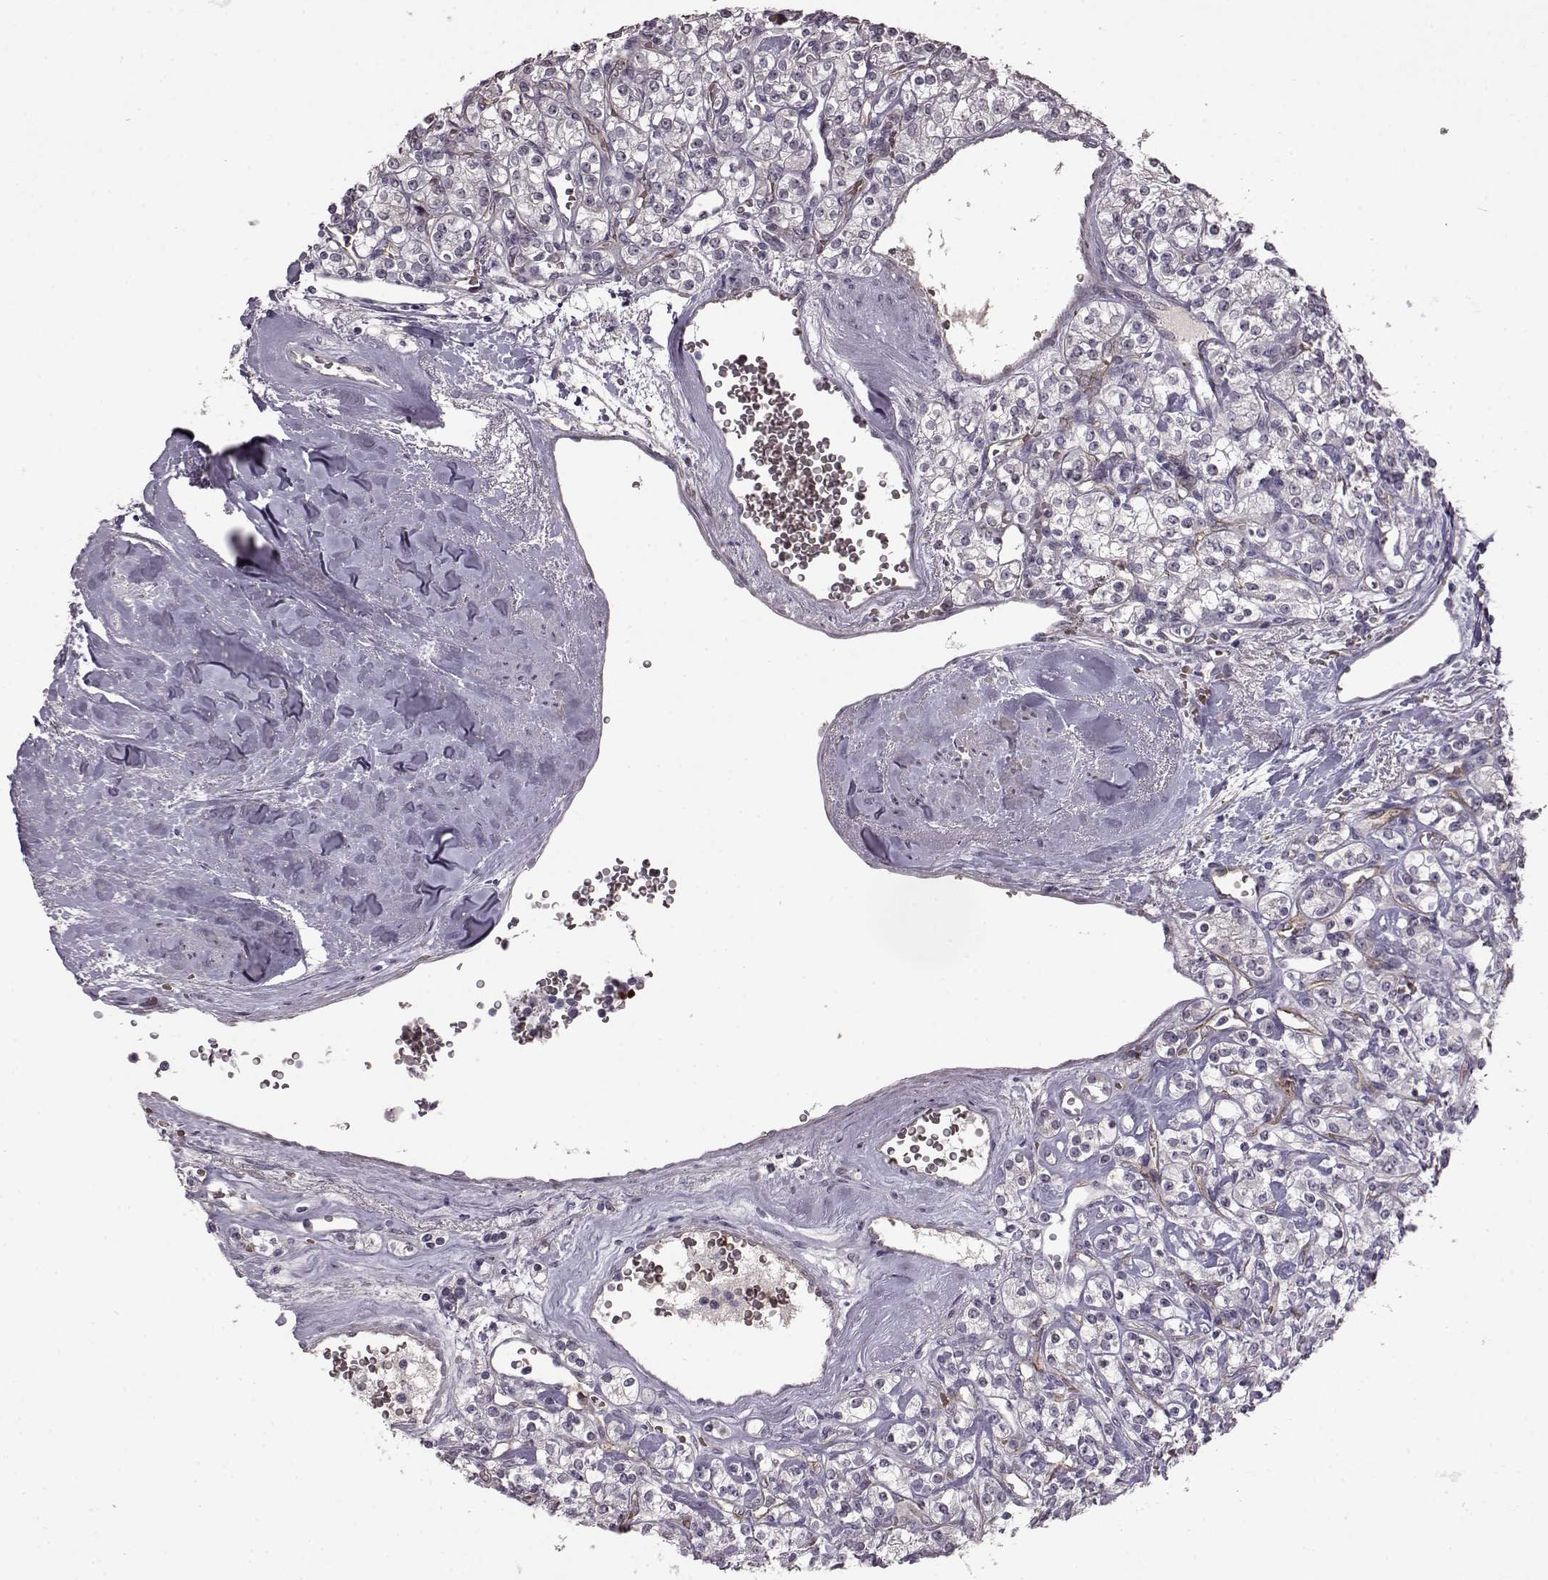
{"staining": {"intensity": "negative", "quantity": "none", "location": "none"}, "tissue": "renal cancer", "cell_type": "Tumor cells", "image_type": "cancer", "snomed": [{"axis": "morphology", "description": "Adenocarcinoma, NOS"}, {"axis": "topography", "description": "Kidney"}], "caption": "Renal cancer (adenocarcinoma) was stained to show a protein in brown. There is no significant expression in tumor cells.", "gene": "PROP1", "patient": {"sex": "male", "age": 77}}